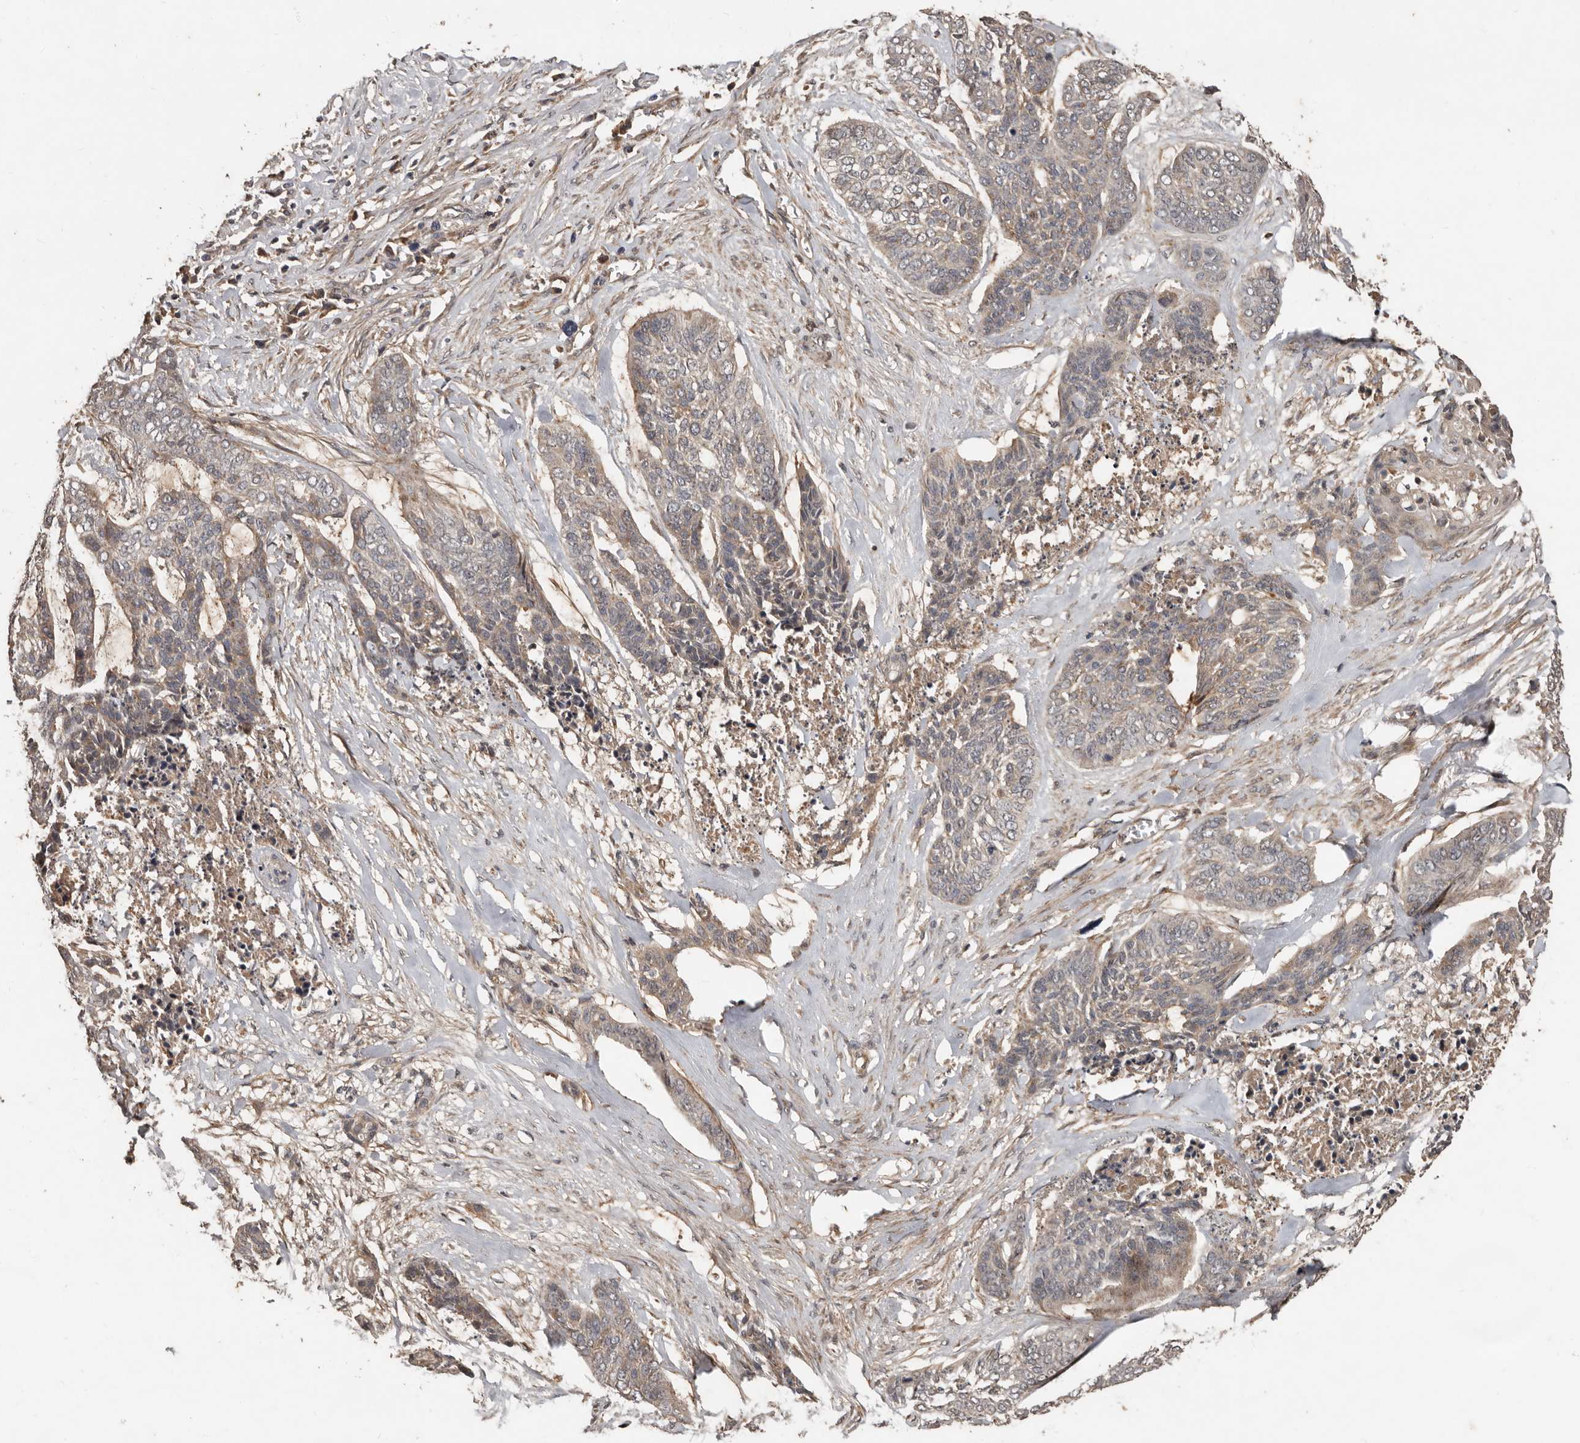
{"staining": {"intensity": "weak", "quantity": "<25%", "location": "cytoplasmic/membranous"}, "tissue": "skin cancer", "cell_type": "Tumor cells", "image_type": "cancer", "snomed": [{"axis": "morphology", "description": "Basal cell carcinoma"}, {"axis": "topography", "description": "Skin"}], "caption": "This is an immunohistochemistry photomicrograph of skin cancer. There is no expression in tumor cells.", "gene": "KIF26B", "patient": {"sex": "female", "age": 64}}